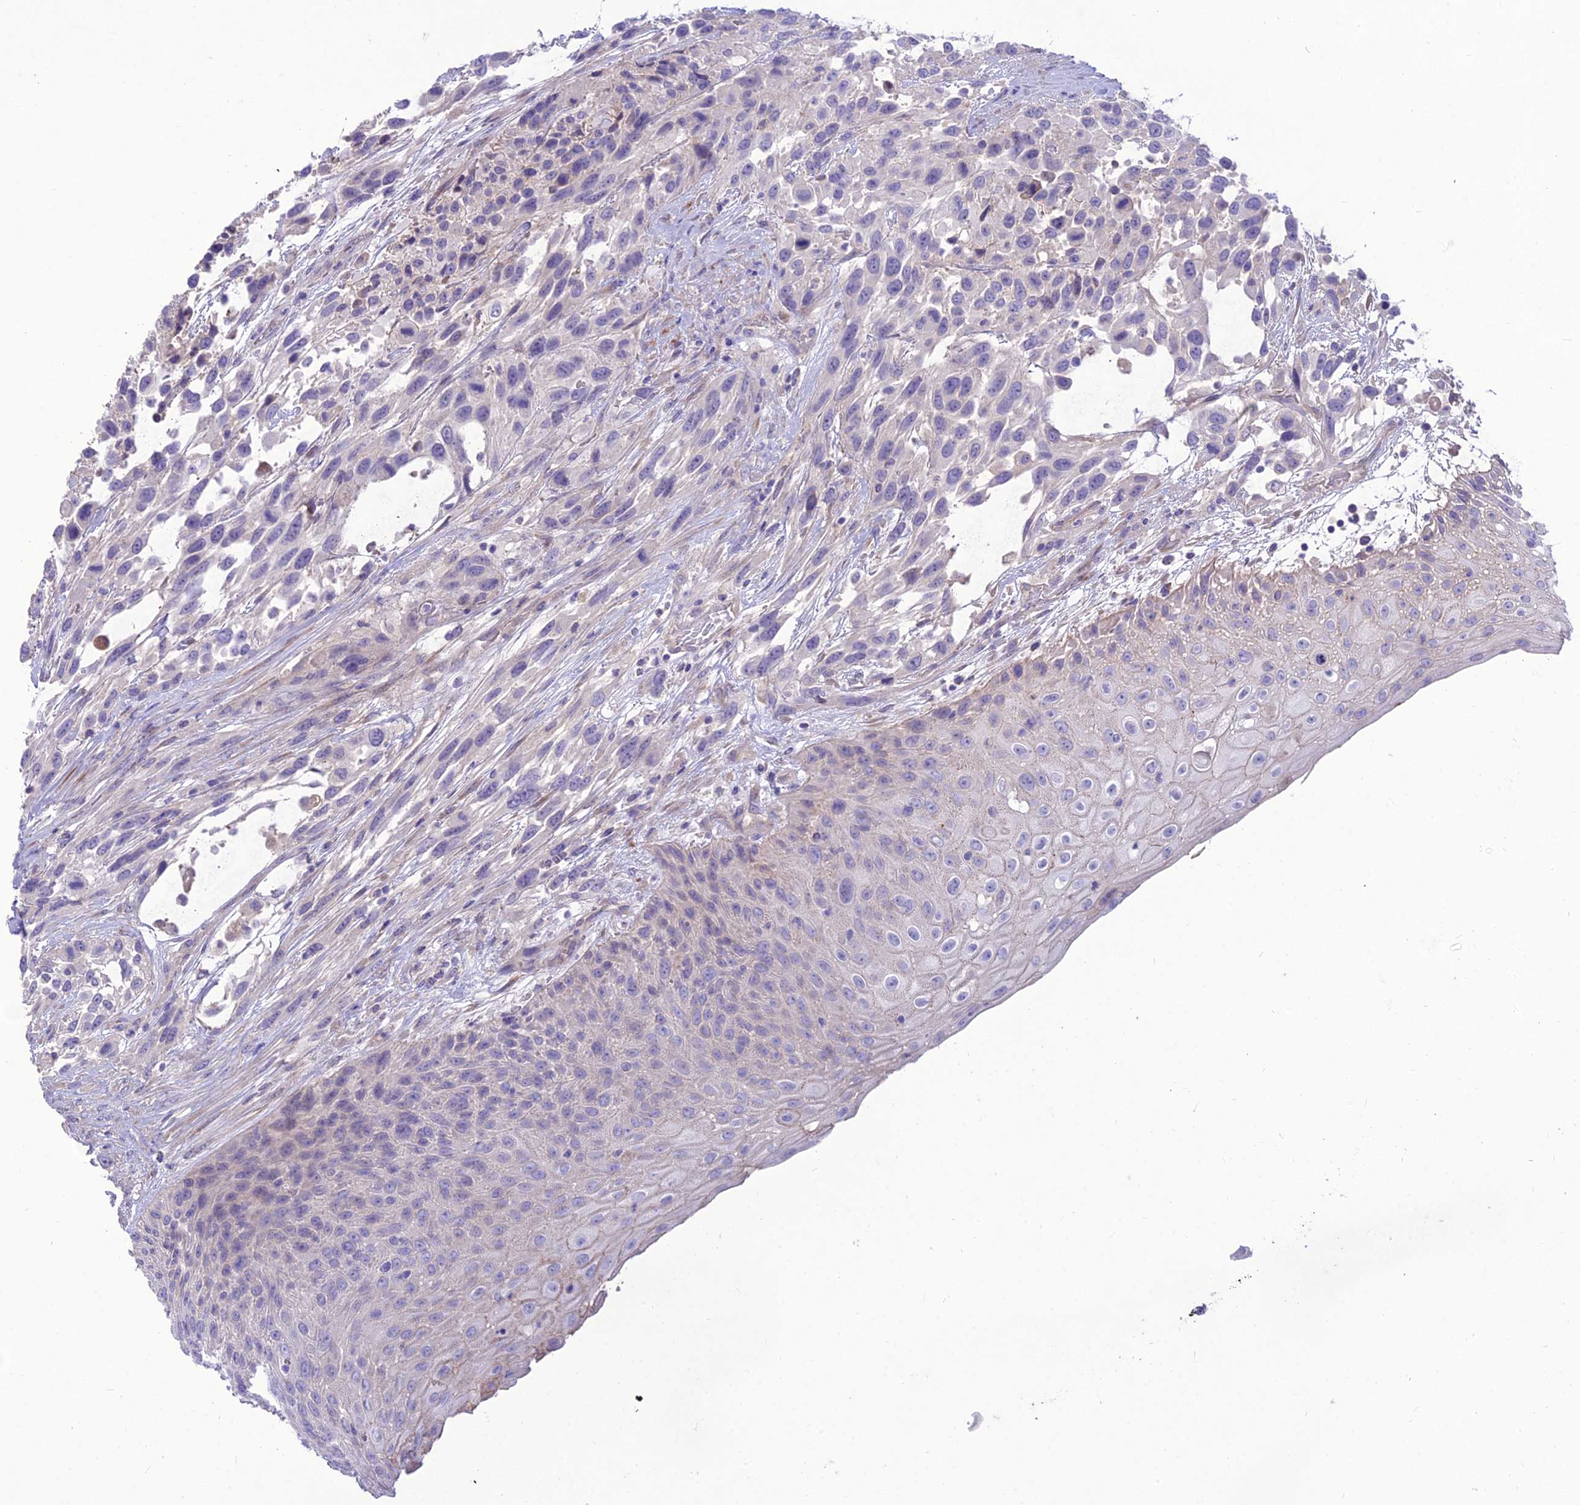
{"staining": {"intensity": "negative", "quantity": "none", "location": "none"}, "tissue": "urothelial cancer", "cell_type": "Tumor cells", "image_type": "cancer", "snomed": [{"axis": "morphology", "description": "Urothelial carcinoma, High grade"}, {"axis": "topography", "description": "Urinary bladder"}], "caption": "IHC micrograph of neoplastic tissue: human urothelial cancer stained with DAB (3,3'-diaminobenzidine) displays no significant protein expression in tumor cells.", "gene": "TEKT3", "patient": {"sex": "female", "age": 70}}